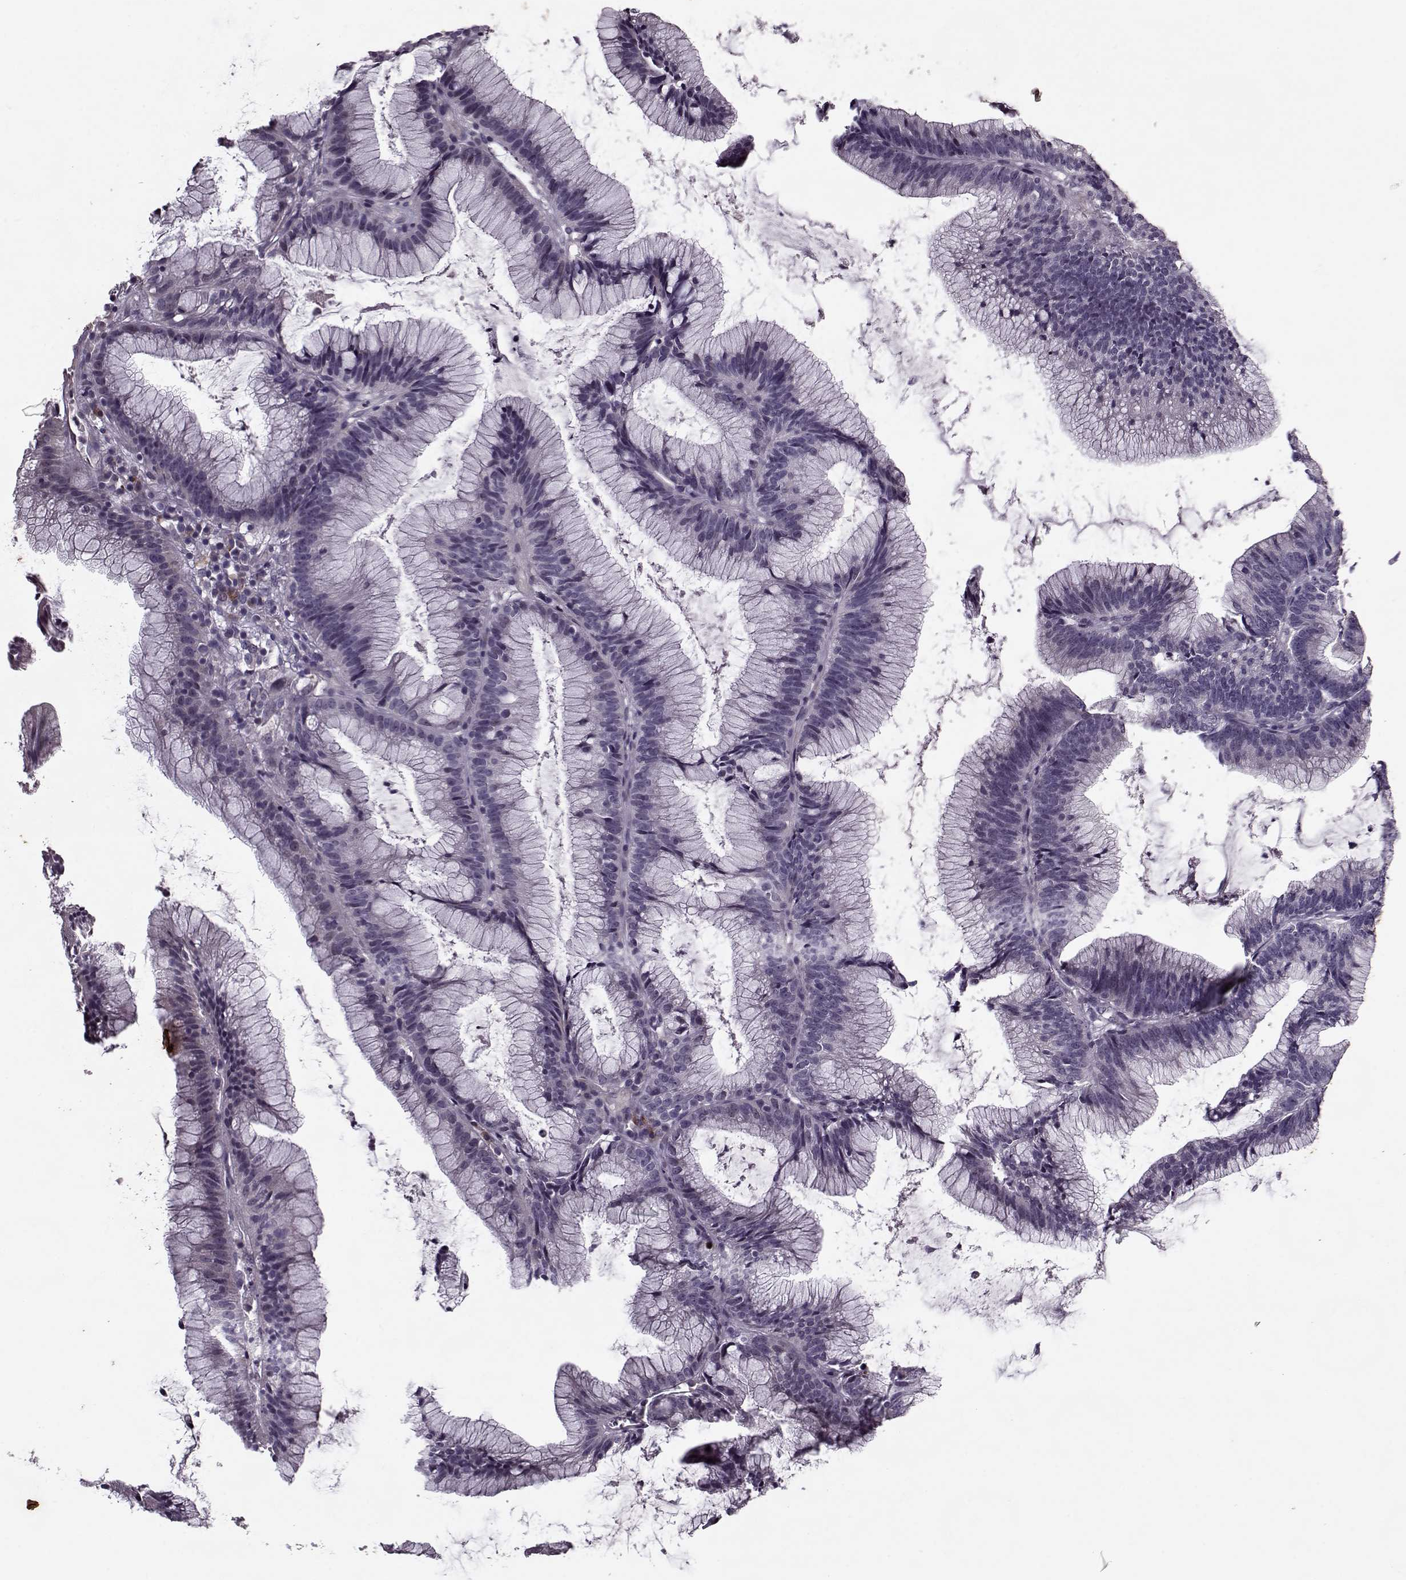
{"staining": {"intensity": "negative", "quantity": "none", "location": "none"}, "tissue": "colorectal cancer", "cell_type": "Tumor cells", "image_type": "cancer", "snomed": [{"axis": "morphology", "description": "Adenocarcinoma, NOS"}, {"axis": "topography", "description": "Colon"}], "caption": "Tumor cells show no significant staining in colorectal adenocarcinoma. (DAB (3,3'-diaminobenzidine) IHC with hematoxylin counter stain).", "gene": "KRT9", "patient": {"sex": "female", "age": 78}}